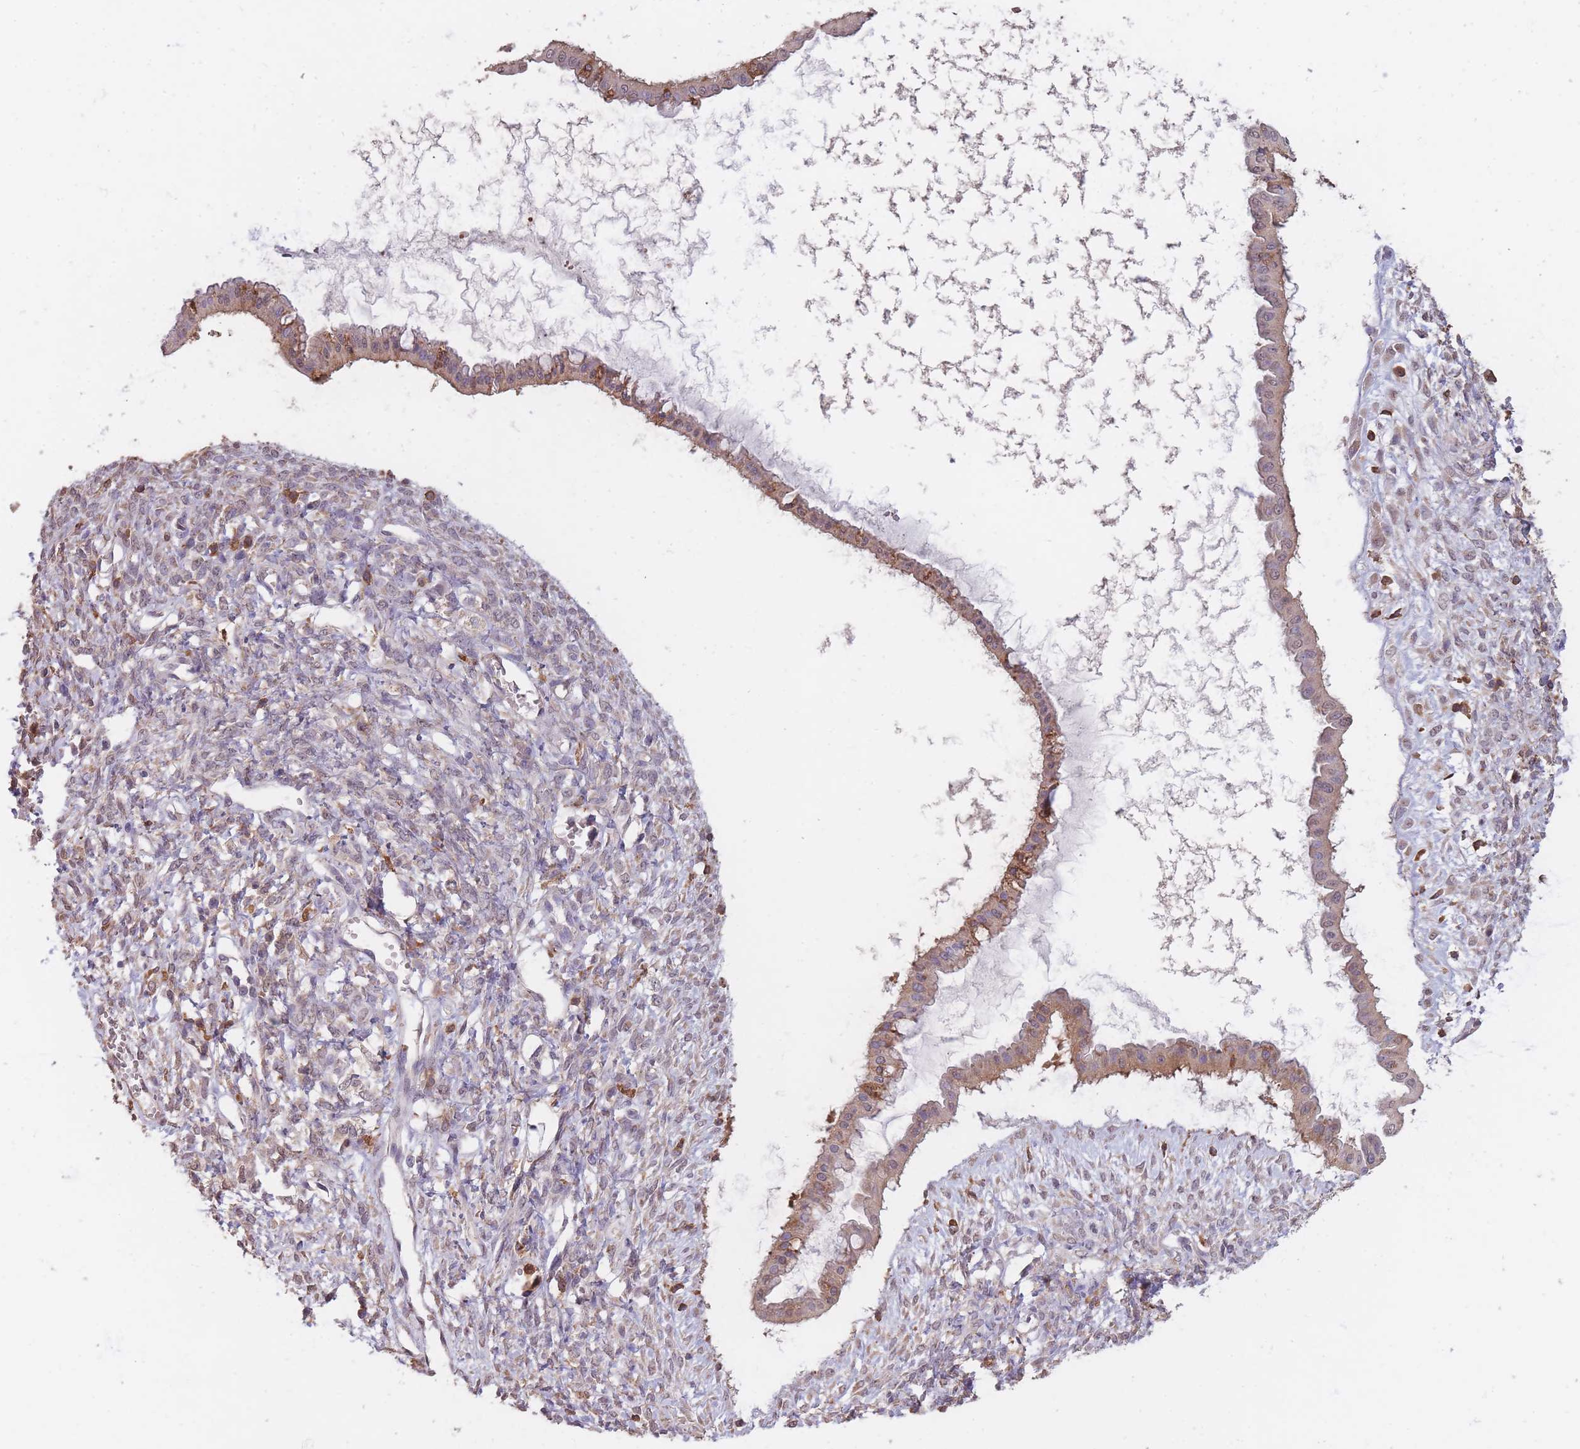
{"staining": {"intensity": "moderate", "quantity": "<25%", "location": "cytoplasmic/membranous"}, "tissue": "ovarian cancer", "cell_type": "Tumor cells", "image_type": "cancer", "snomed": [{"axis": "morphology", "description": "Cystadenocarcinoma, mucinous, NOS"}, {"axis": "topography", "description": "Ovary"}], "caption": "Ovarian cancer (mucinous cystadenocarcinoma) tissue displays moderate cytoplasmic/membranous staining in approximately <25% of tumor cells, visualized by immunohistochemistry.", "gene": "GMIP", "patient": {"sex": "female", "age": 73}}